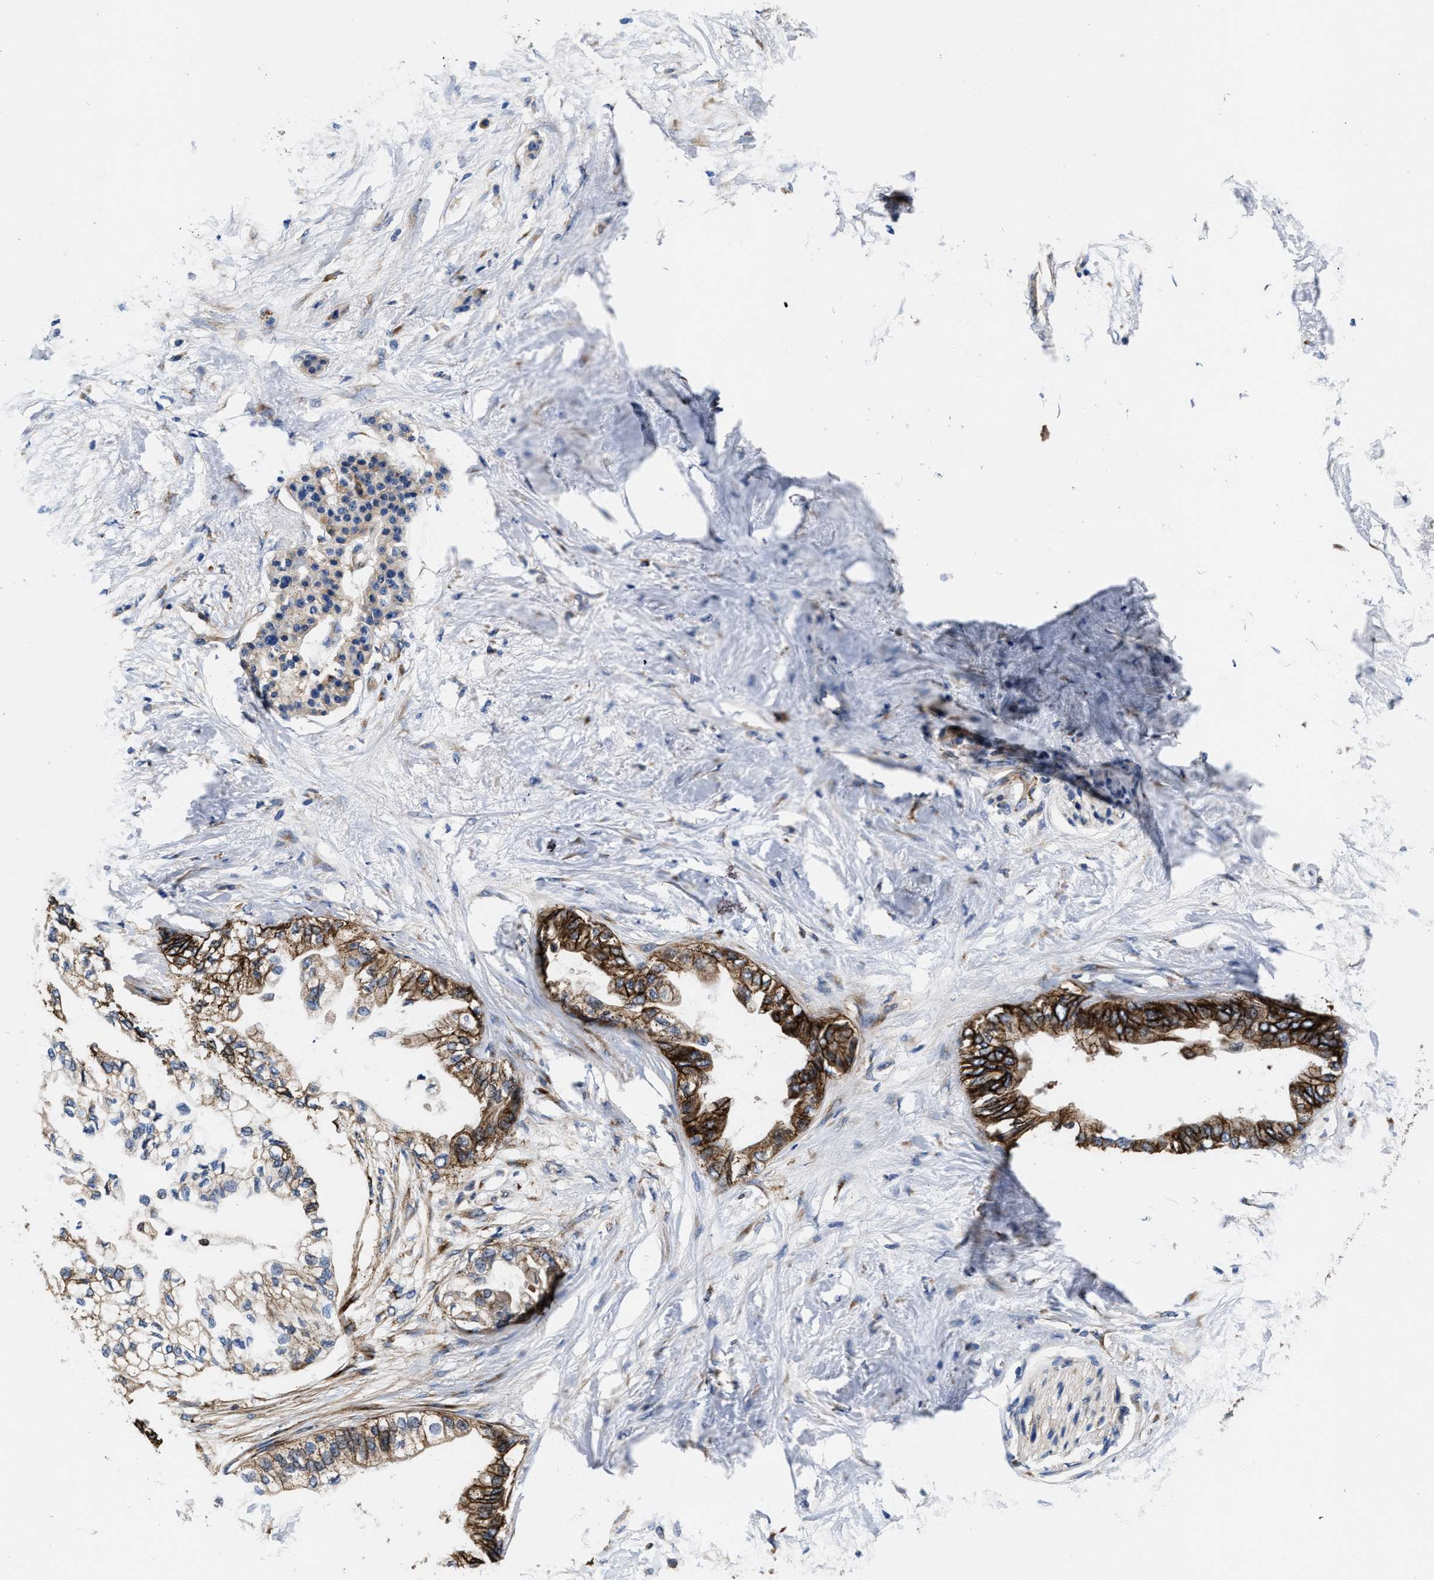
{"staining": {"intensity": "strong", "quantity": "25%-75%", "location": "cytoplasmic/membranous"}, "tissue": "pancreatic cancer", "cell_type": "Tumor cells", "image_type": "cancer", "snomed": [{"axis": "morphology", "description": "Normal tissue, NOS"}, {"axis": "morphology", "description": "Adenocarcinoma, NOS"}, {"axis": "topography", "description": "Pancreas"}, {"axis": "topography", "description": "Duodenum"}], "caption": "Immunohistochemistry (IHC) (DAB) staining of pancreatic adenocarcinoma demonstrates strong cytoplasmic/membranous protein positivity in about 25%-75% of tumor cells.", "gene": "SLC12A2", "patient": {"sex": "female", "age": 60}}